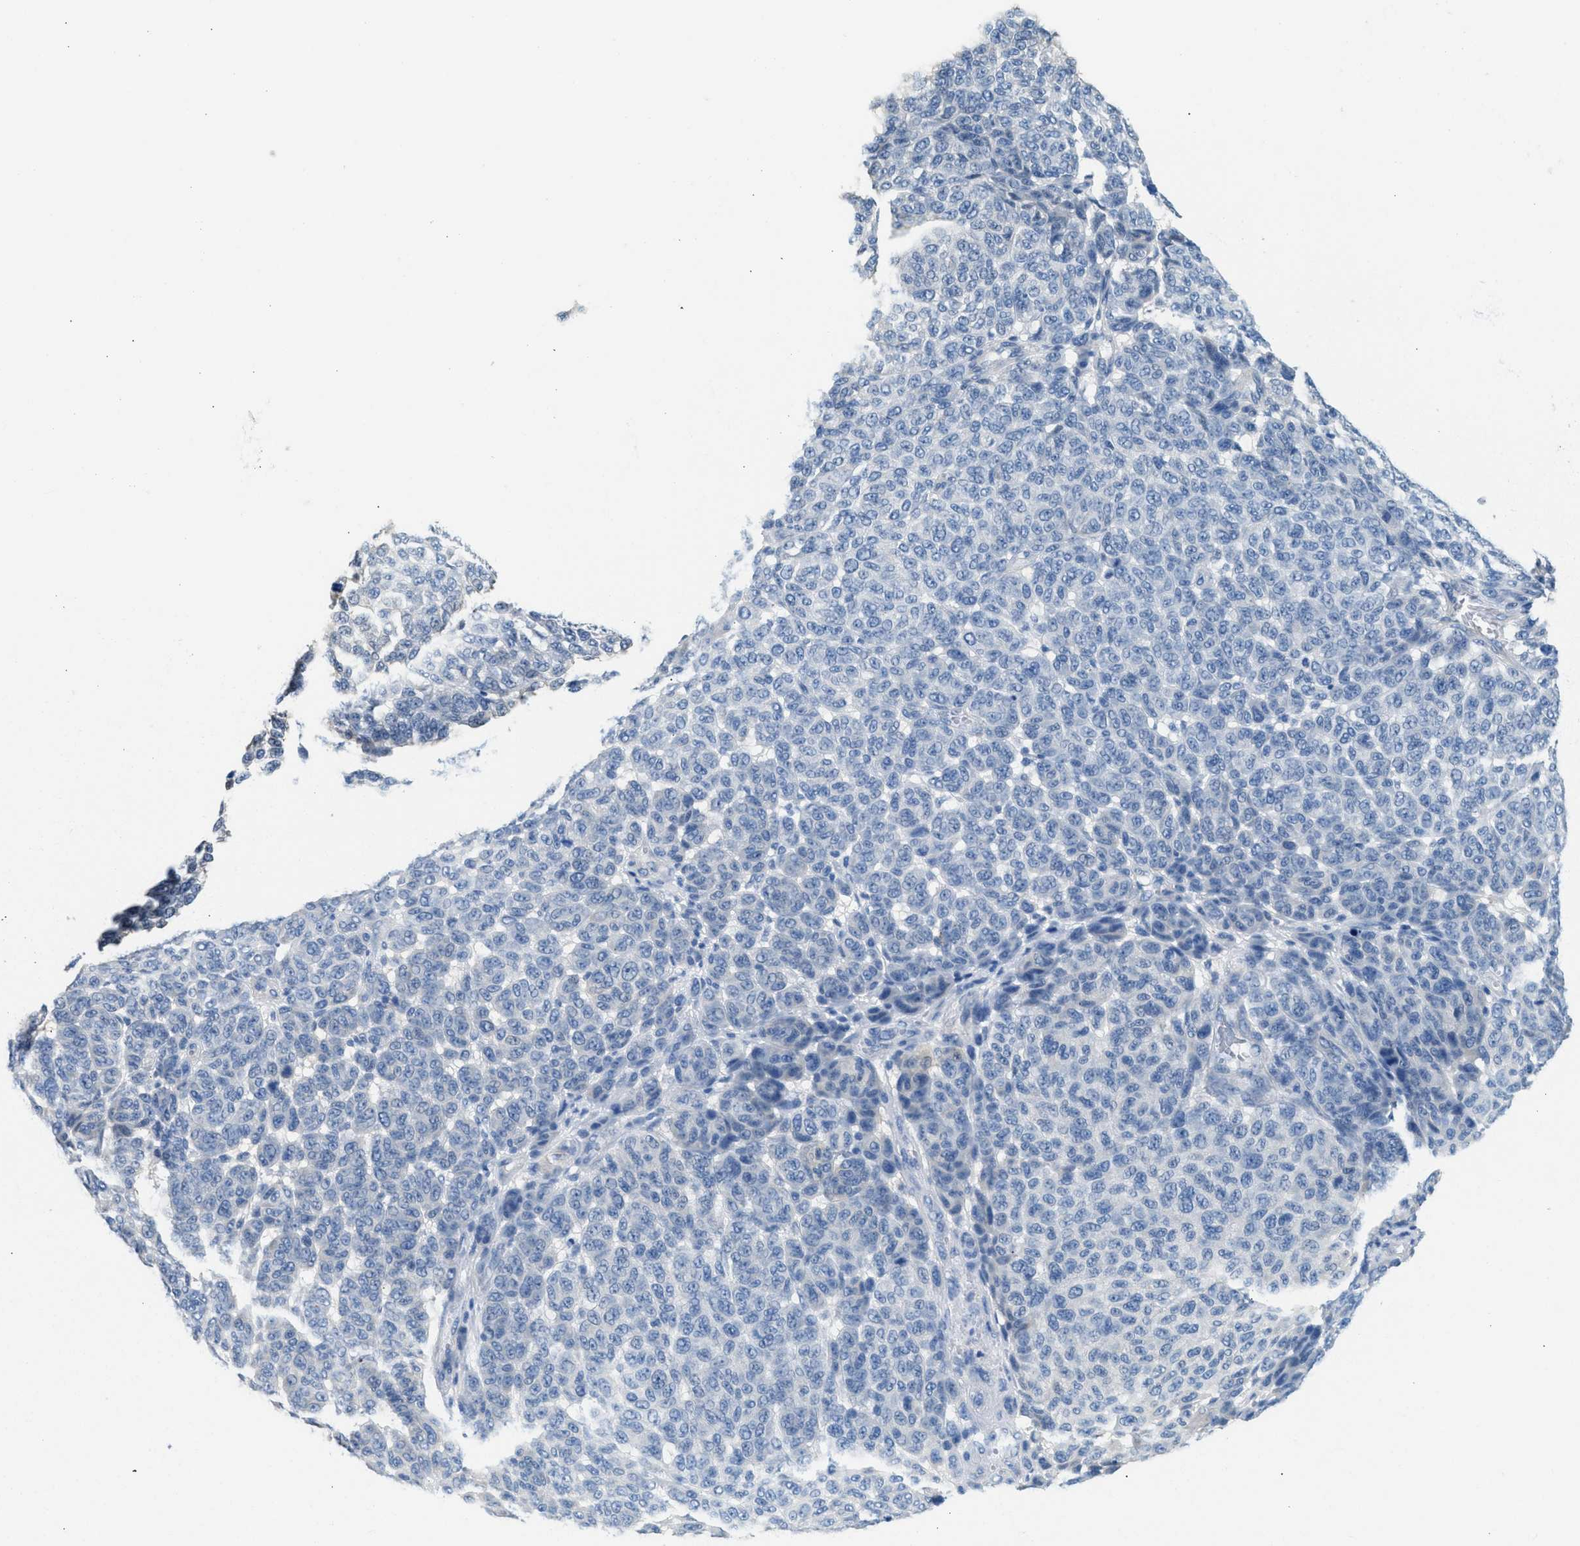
{"staining": {"intensity": "negative", "quantity": "none", "location": "none"}, "tissue": "melanoma", "cell_type": "Tumor cells", "image_type": "cancer", "snomed": [{"axis": "morphology", "description": "Malignant melanoma, NOS"}, {"axis": "topography", "description": "Skin"}], "caption": "Immunohistochemistry photomicrograph of neoplastic tissue: human malignant melanoma stained with DAB (3,3'-diaminobenzidine) demonstrates no significant protein expression in tumor cells. (DAB (3,3'-diaminobenzidine) immunohistochemistry with hematoxylin counter stain).", "gene": "SPAM1", "patient": {"sex": "male", "age": 59}}